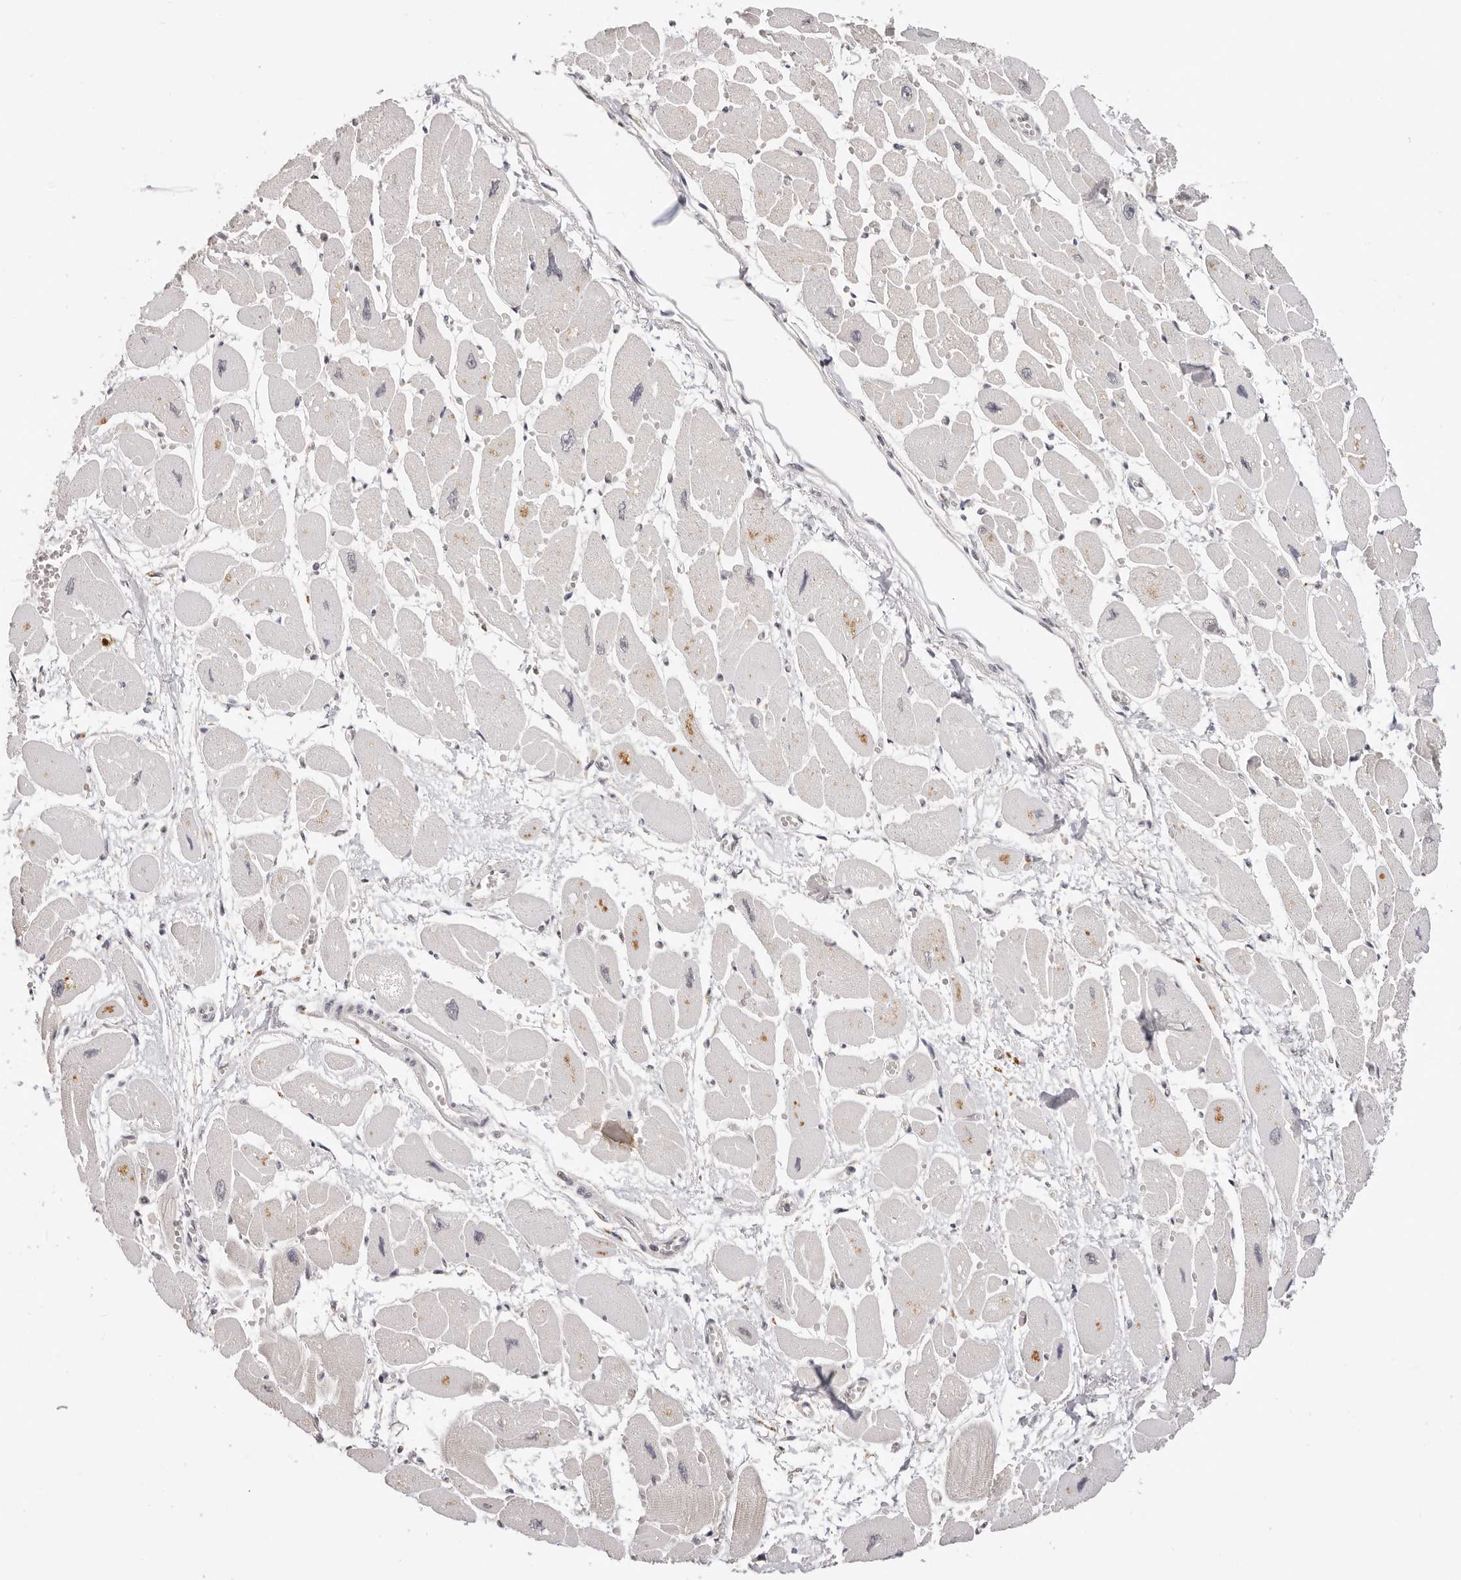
{"staining": {"intensity": "negative", "quantity": "none", "location": "none"}, "tissue": "heart muscle", "cell_type": "Cardiomyocytes", "image_type": "normal", "snomed": [{"axis": "morphology", "description": "Normal tissue, NOS"}, {"axis": "topography", "description": "Heart"}], "caption": "Cardiomyocytes show no significant expression in normal heart muscle. (DAB (3,3'-diaminobenzidine) IHC, high magnification).", "gene": "GGPS1", "patient": {"sex": "female", "age": 54}}